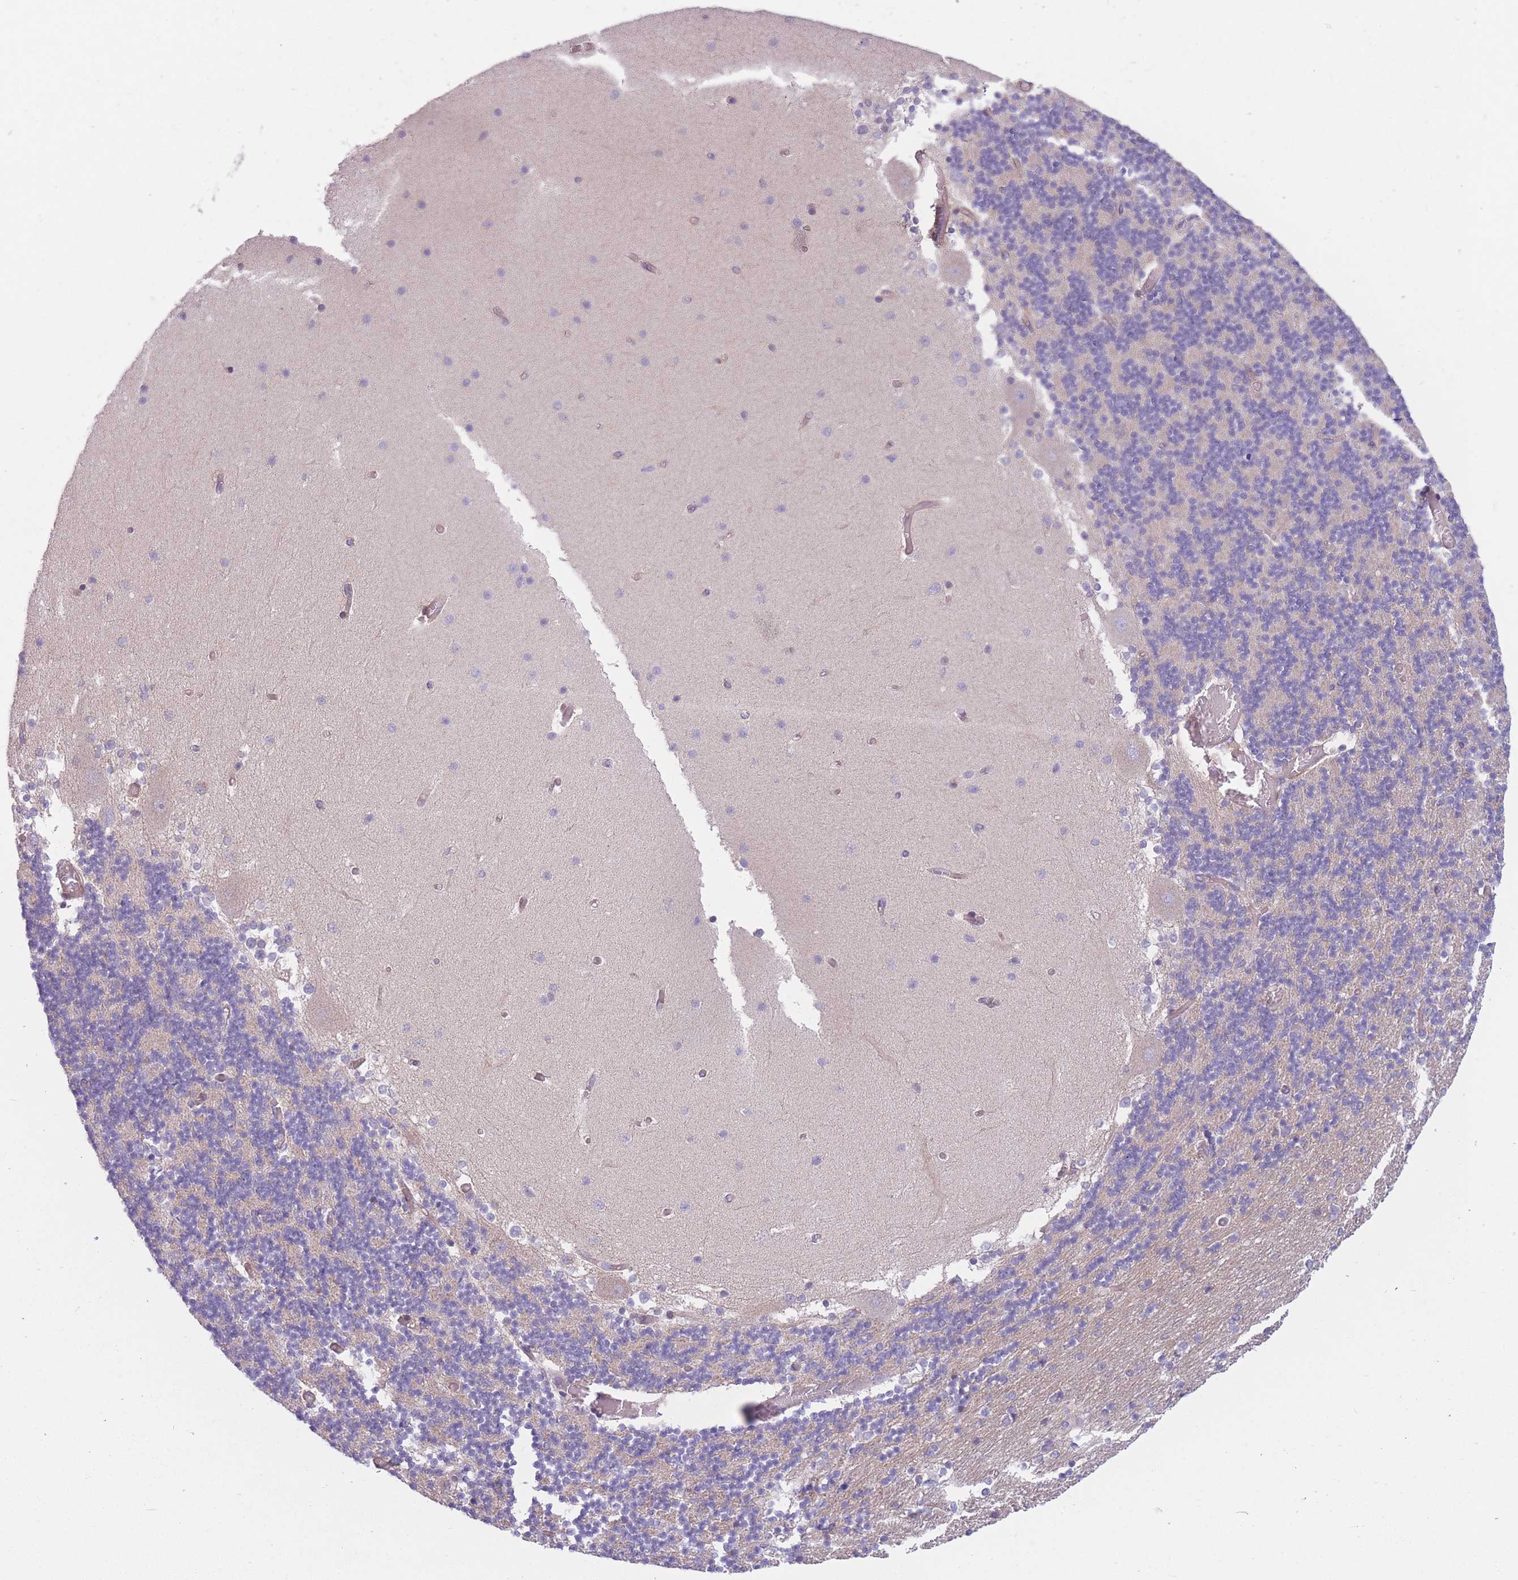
{"staining": {"intensity": "negative", "quantity": "none", "location": "none"}, "tissue": "cerebellum", "cell_type": "Cells in granular layer", "image_type": "normal", "snomed": [{"axis": "morphology", "description": "Normal tissue, NOS"}, {"axis": "topography", "description": "Cerebellum"}], "caption": "This micrograph is of unremarkable cerebellum stained with immunohistochemistry (IHC) to label a protein in brown with the nuclei are counter-stained blue. There is no positivity in cells in granular layer. Nuclei are stained in blue.", "gene": "SERPINB3", "patient": {"sex": "female", "age": 28}}